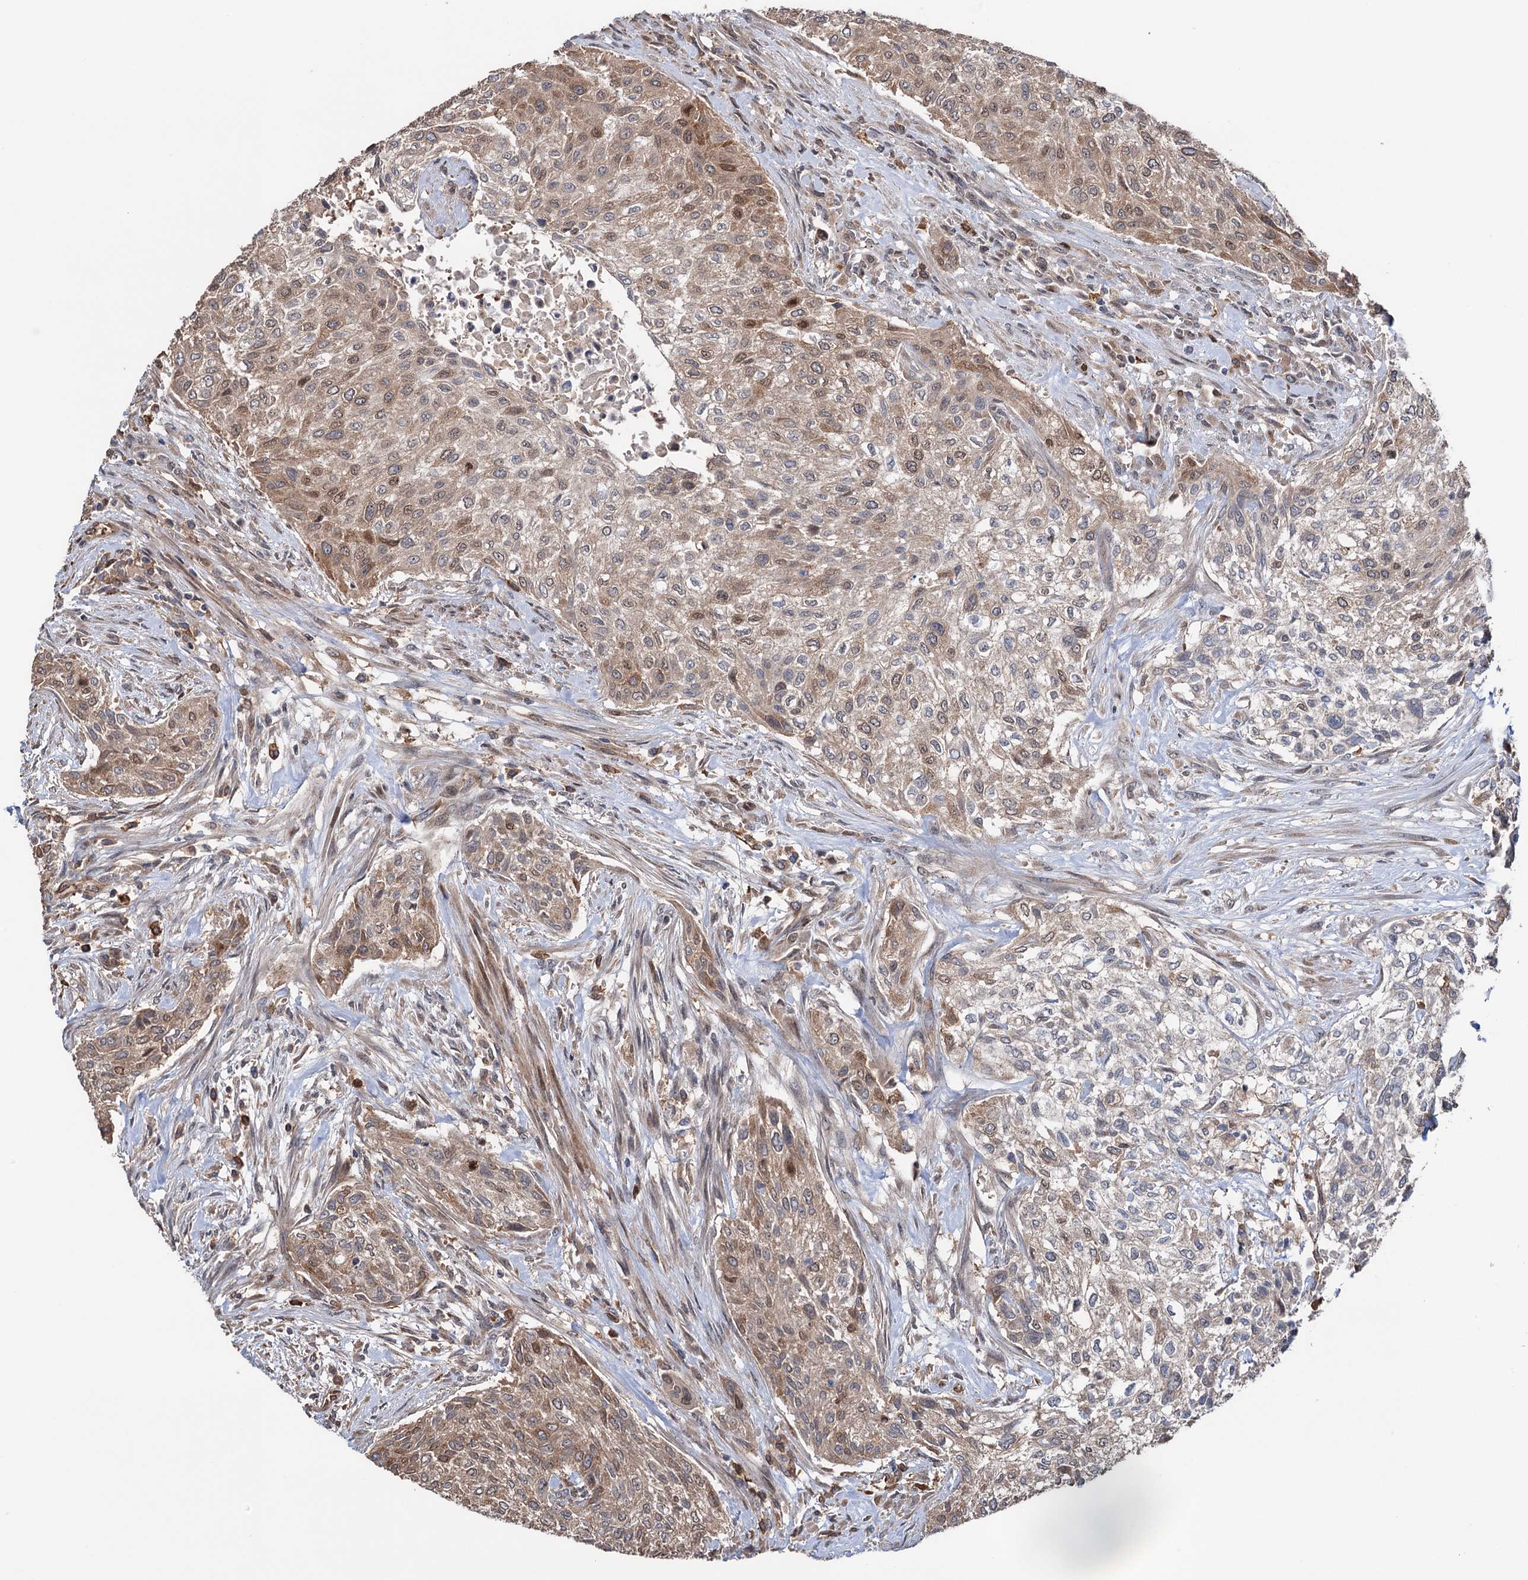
{"staining": {"intensity": "moderate", "quantity": ">75%", "location": "cytoplasmic/membranous,nuclear"}, "tissue": "urothelial cancer", "cell_type": "Tumor cells", "image_type": "cancer", "snomed": [{"axis": "morphology", "description": "Normal tissue, NOS"}, {"axis": "morphology", "description": "Urothelial carcinoma, NOS"}, {"axis": "topography", "description": "Urinary bladder"}, {"axis": "topography", "description": "Peripheral nerve tissue"}], "caption": "This photomicrograph displays urothelial cancer stained with IHC to label a protein in brown. The cytoplasmic/membranous and nuclear of tumor cells show moderate positivity for the protein. Nuclei are counter-stained blue.", "gene": "NCAPD2", "patient": {"sex": "male", "age": 35}}